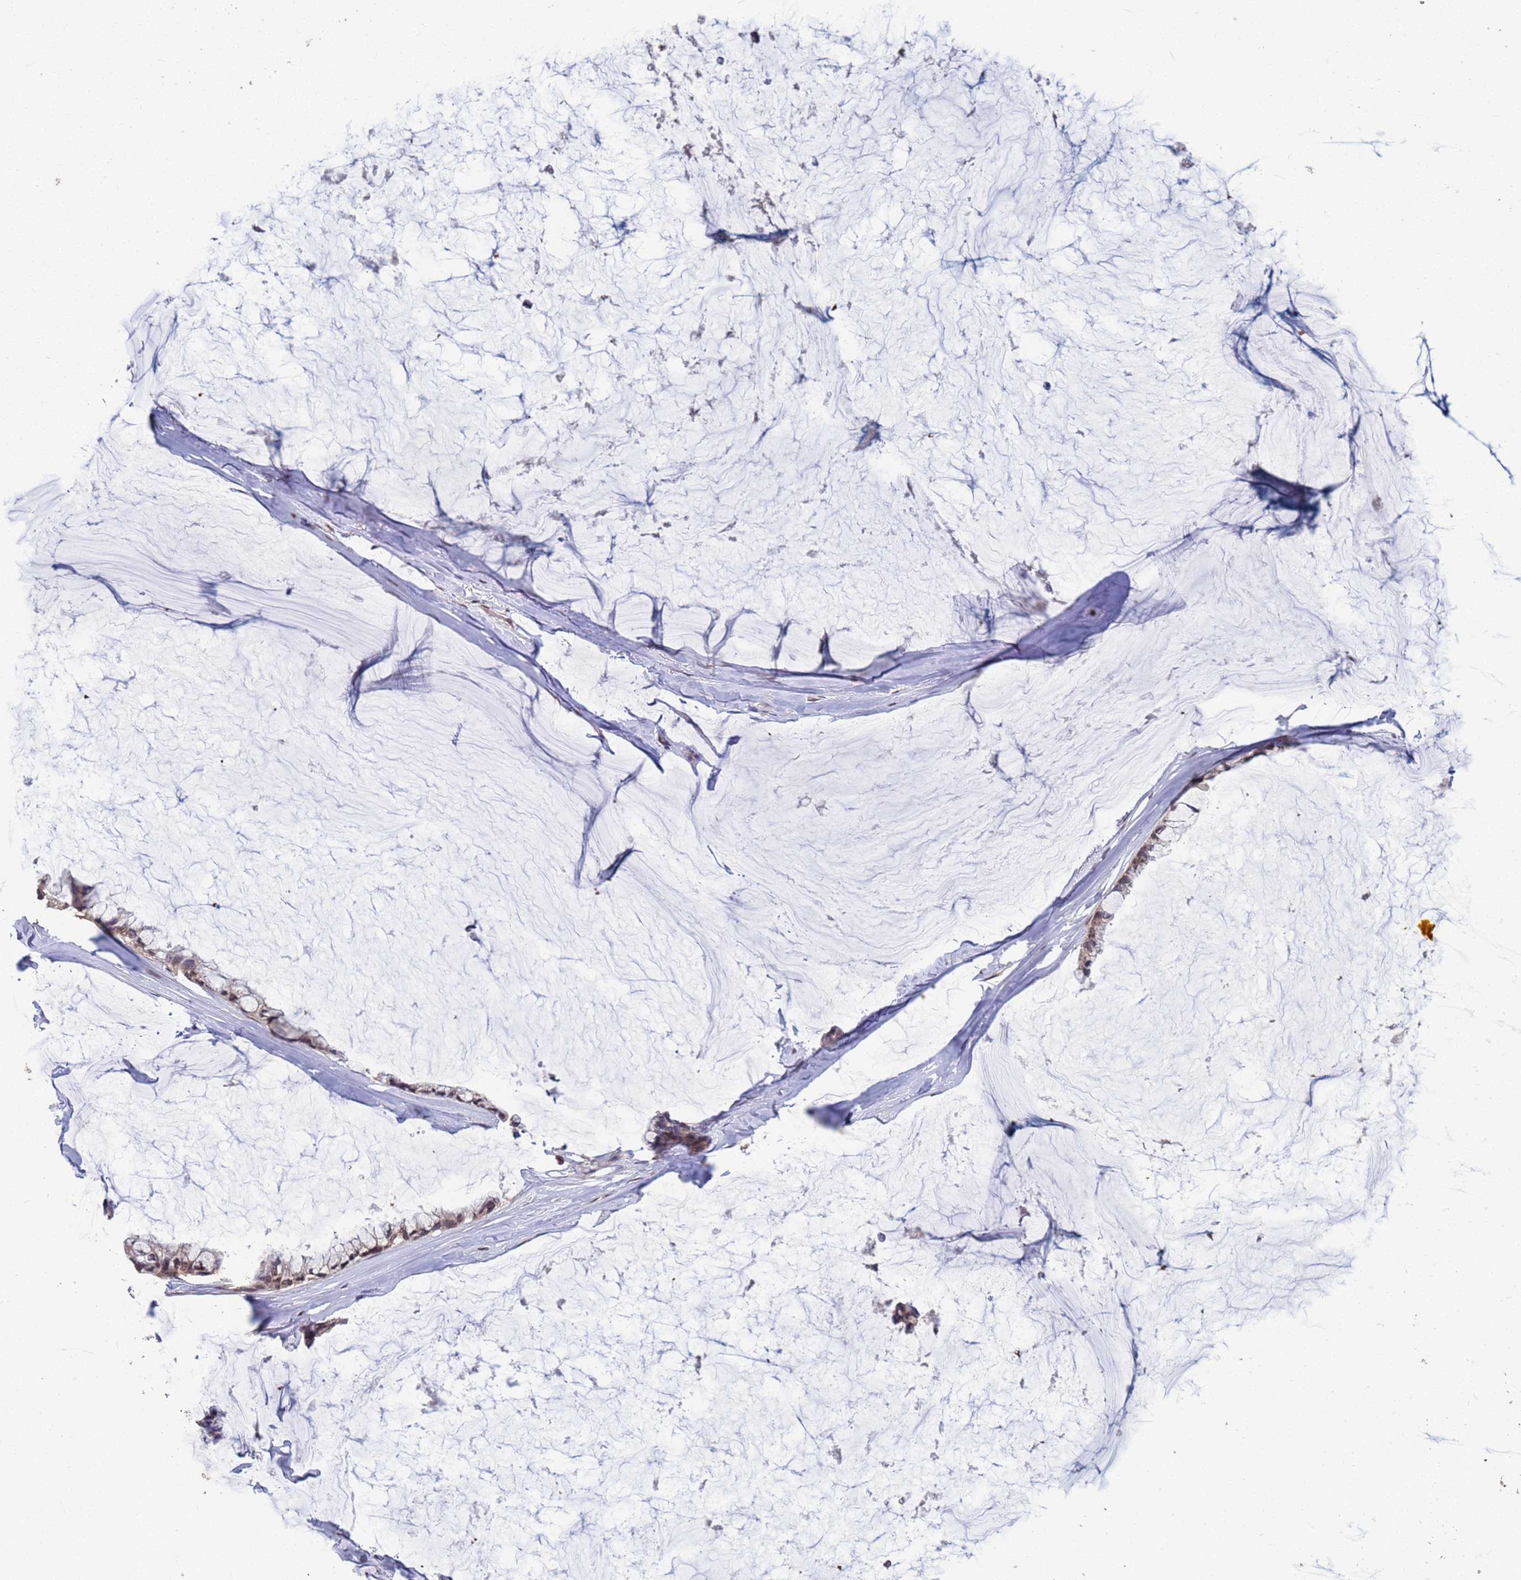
{"staining": {"intensity": "weak", "quantity": ">75%", "location": "cytoplasmic/membranous"}, "tissue": "ovarian cancer", "cell_type": "Tumor cells", "image_type": "cancer", "snomed": [{"axis": "morphology", "description": "Cystadenocarcinoma, mucinous, NOS"}, {"axis": "topography", "description": "Ovary"}], "caption": "Ovarian cancer (mucinous cystadenocarcinoma) tissue displays weak cytoplasmic/membranous positivity in about >75% of tumor cells", "gene": "CFAP119", "patient": {"sex": "female", "age": 39}}